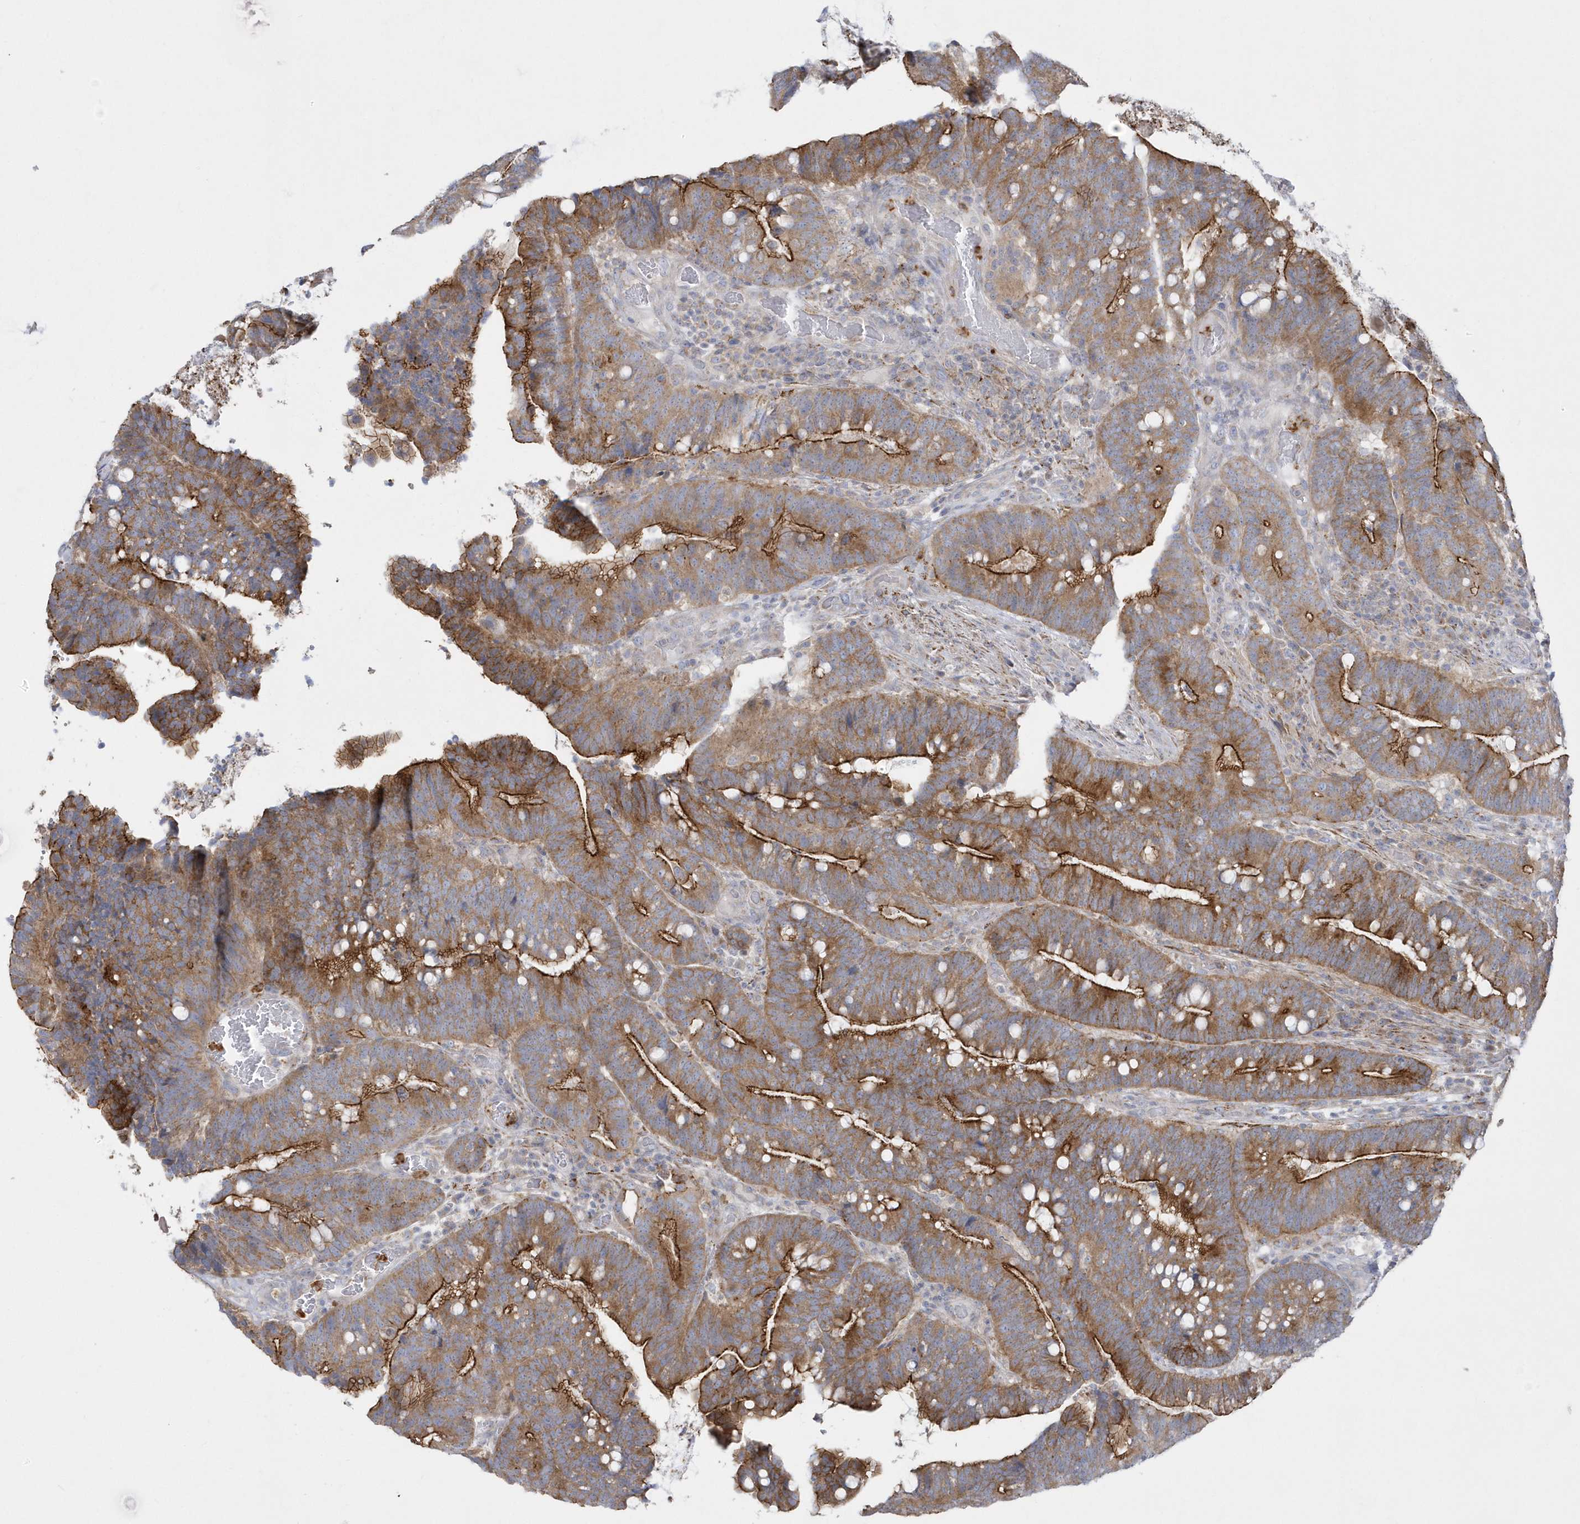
{"staining": {"intensity": "strong", "quantity": ">75%", "location": "cytoplasmic/membranous"}, "tissue": "colorectal cancer", "cell_type": "Tumor cells", "image_type": "cancer", "snomed": [{"axis": "morphology", "description": "Adenocarcinoma, NOS"}, {"axis": "topography", "description": "Colon"}], "caption": "Human adenocarcinoma (colorectal) stained with a protein marker displays strong staining in tumor cells.", "gene": "DNAJC18", "patient": {"sex": "female", "age": 66}}